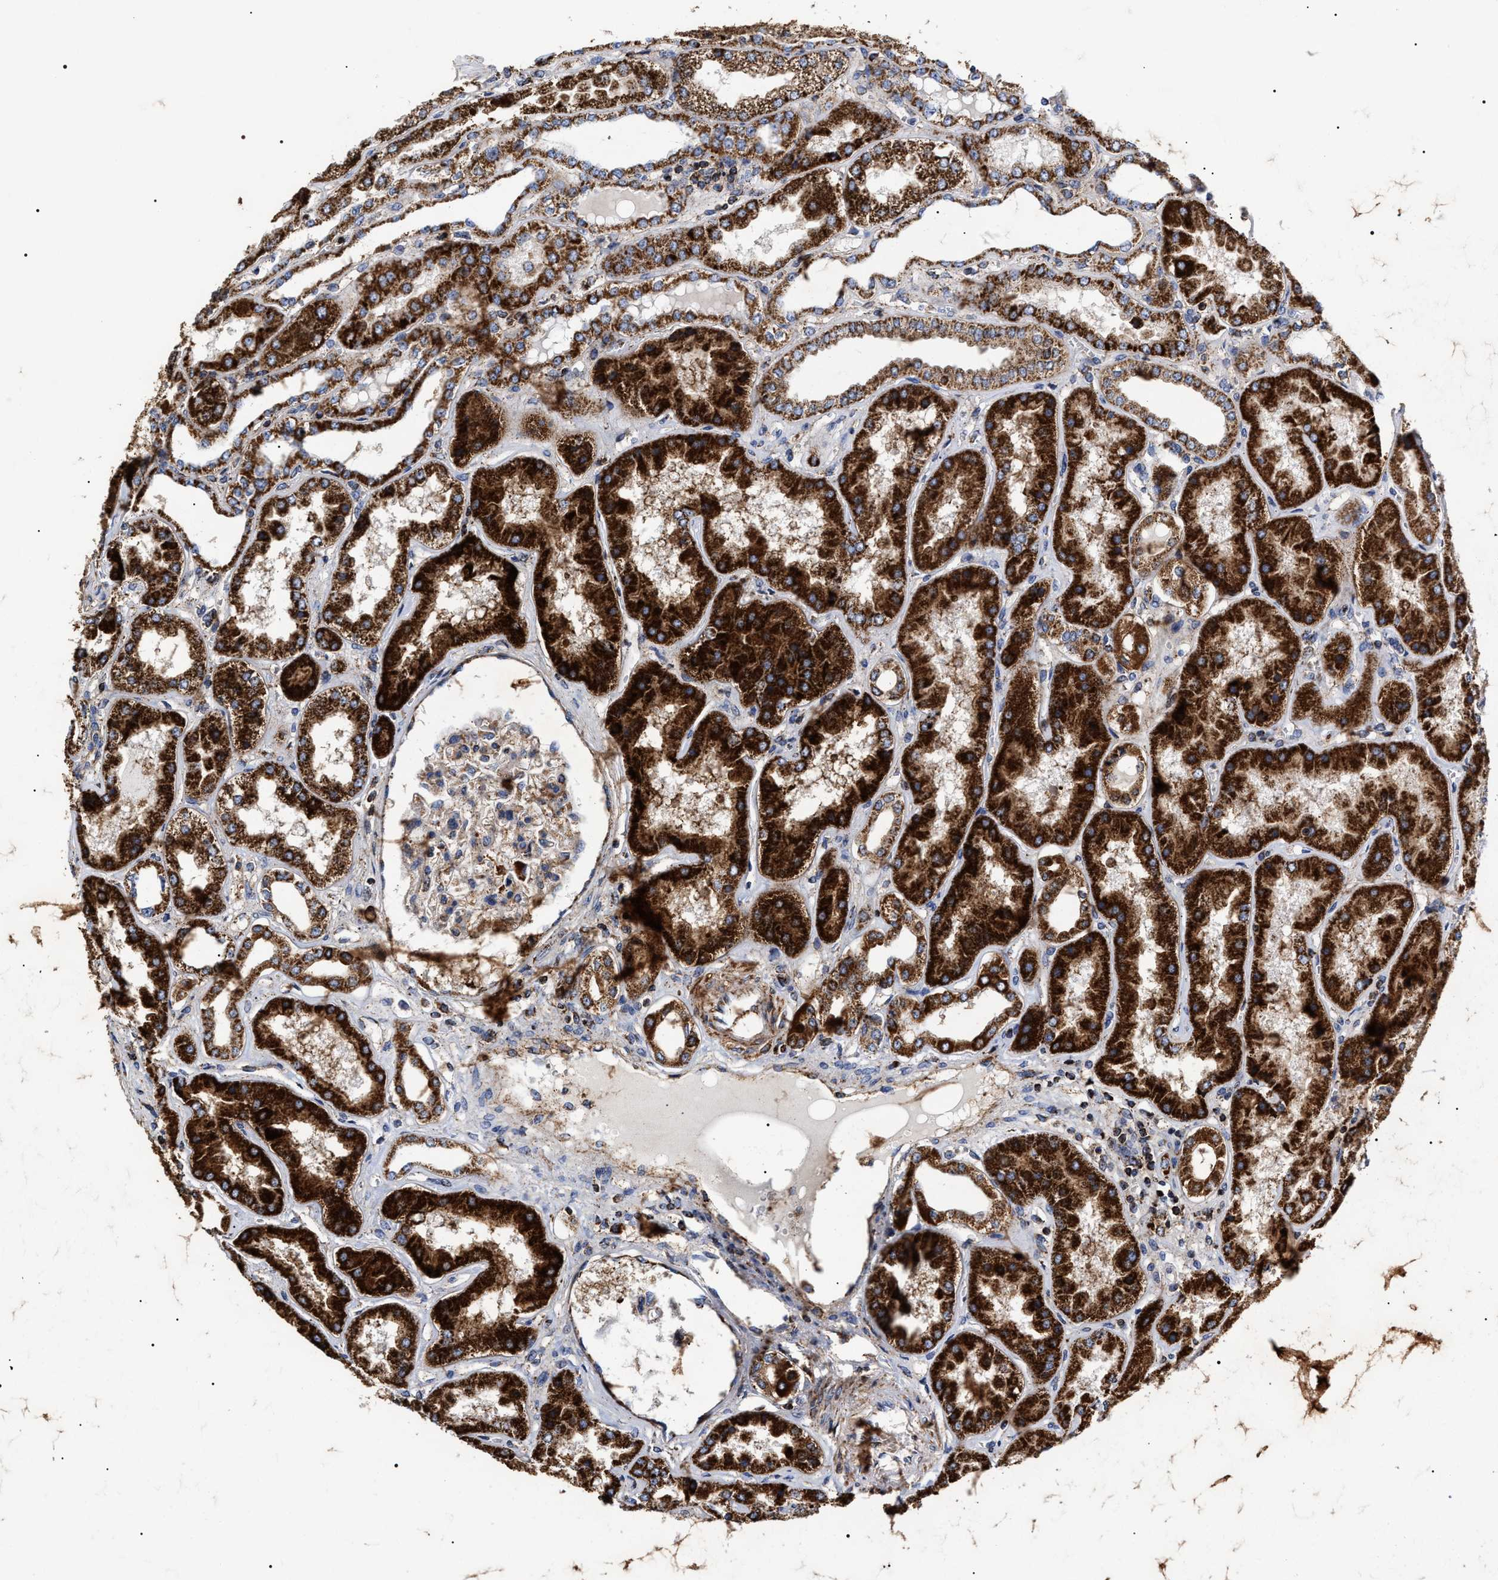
{"staining": {"intensity": "weak", "quantity": "25%-75%", "location": "cytoplasmic/membranous"}, "tissue": "kidney", "cell_type": "Cells in glomeruli", "image_type": "normal", "snomed": [{"axis": "morphology", "description": "Normal tissue, NOS"}, {"axis": "topography", "description": "Kidney"}], "caption": "Protein analysis of normal kidney demonstrates weak cytoplasmic/membranous staining in approximately 25%-75% of cells in glomeruli. (IHC, brightfield microscopy, high magnification).", "gene": "COG5", "patient": {"sex": "female", "age": 56}}